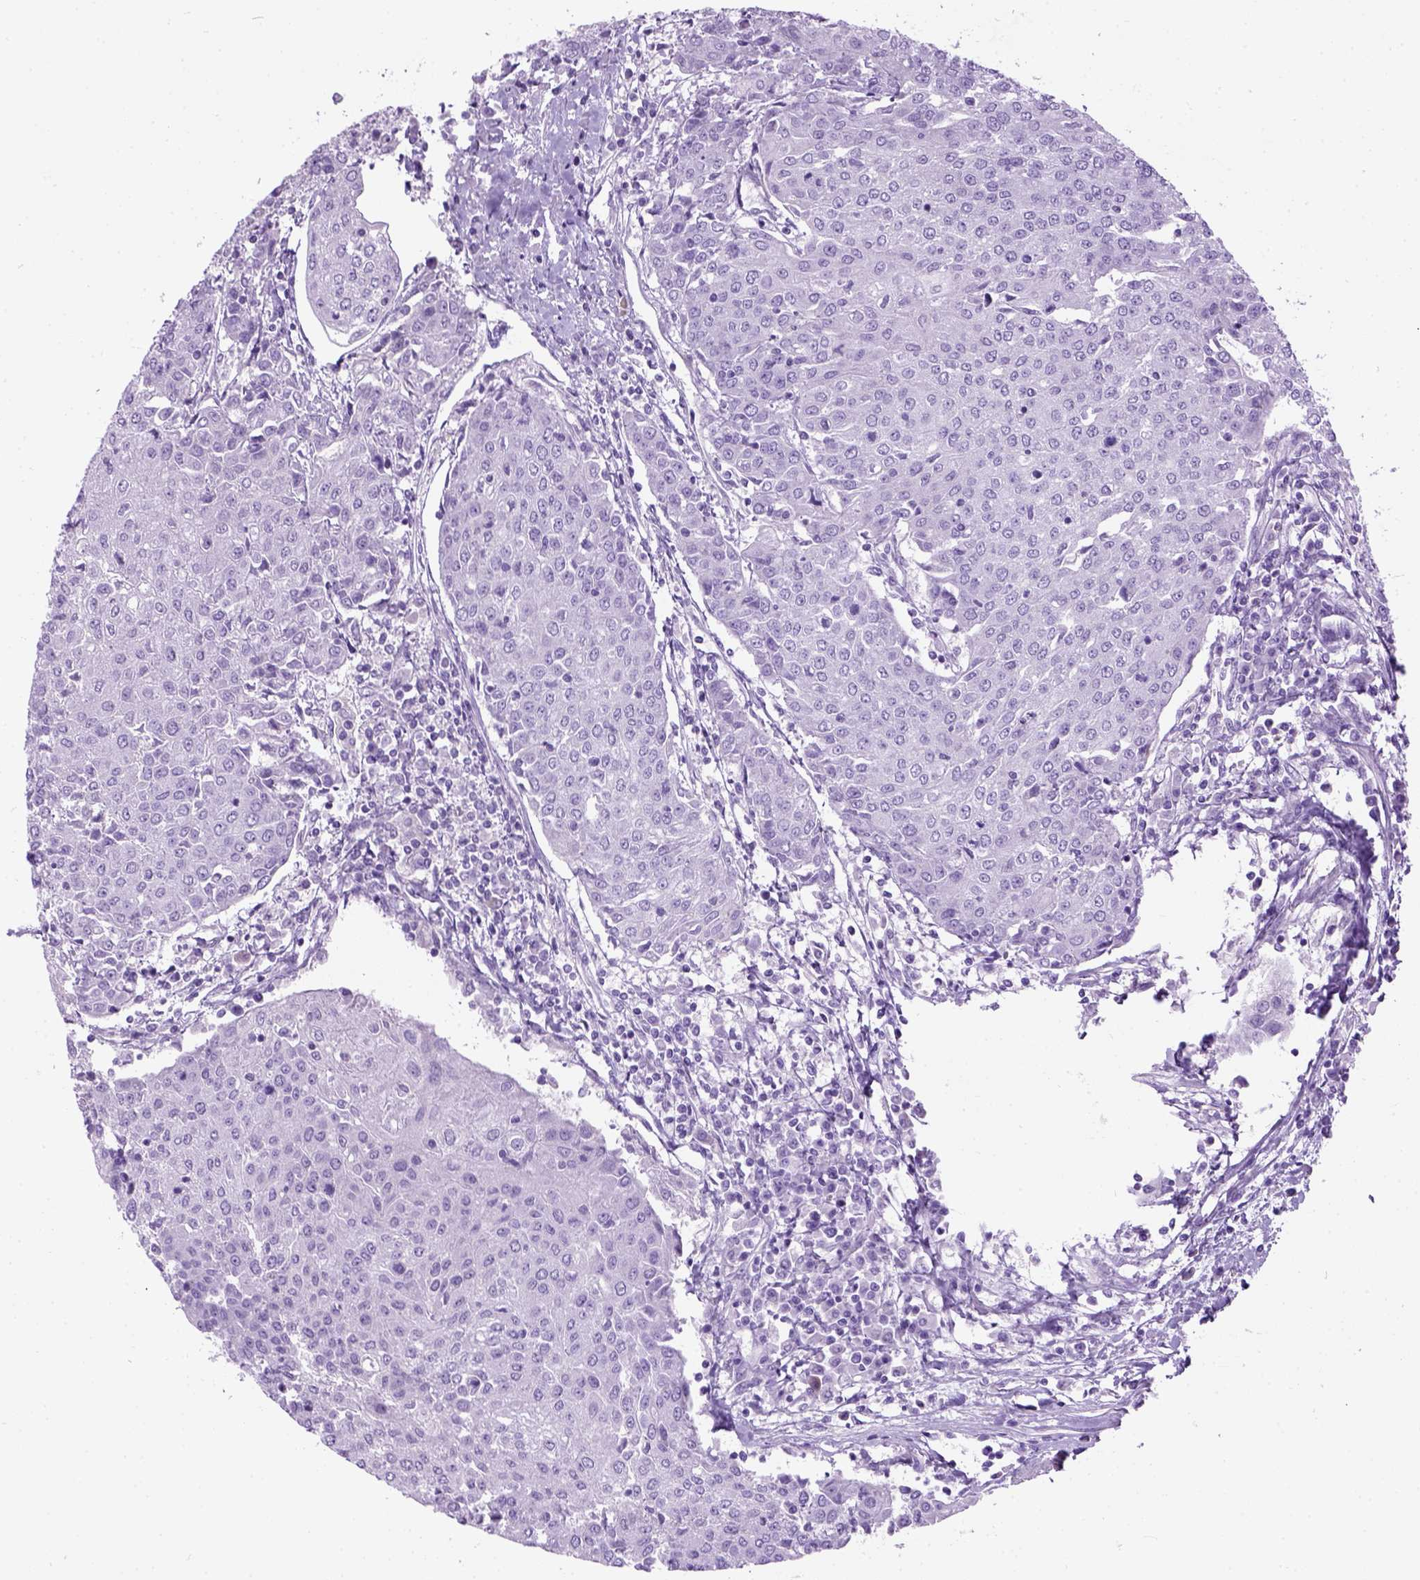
{"staining": {"intensity": "negative", "quantity": "none", "location": "none"}, "tissue": "urothelial cancer", "cell_type": "Tumor cells", "image_type": "cancer", "snomed": [{"axis": "morphology", "description": "Urothelial carcinoma, High grade"}, {"axis": "topography", "description": "Urinary bladder"}], "caption": "High power microscopy photomicrograph of an IHC micrograph of urothelial cancer, revealing no significant expression in tumor cells.", "gene": "GABRB2", "patient": {"sex": "female", "age": 85}}